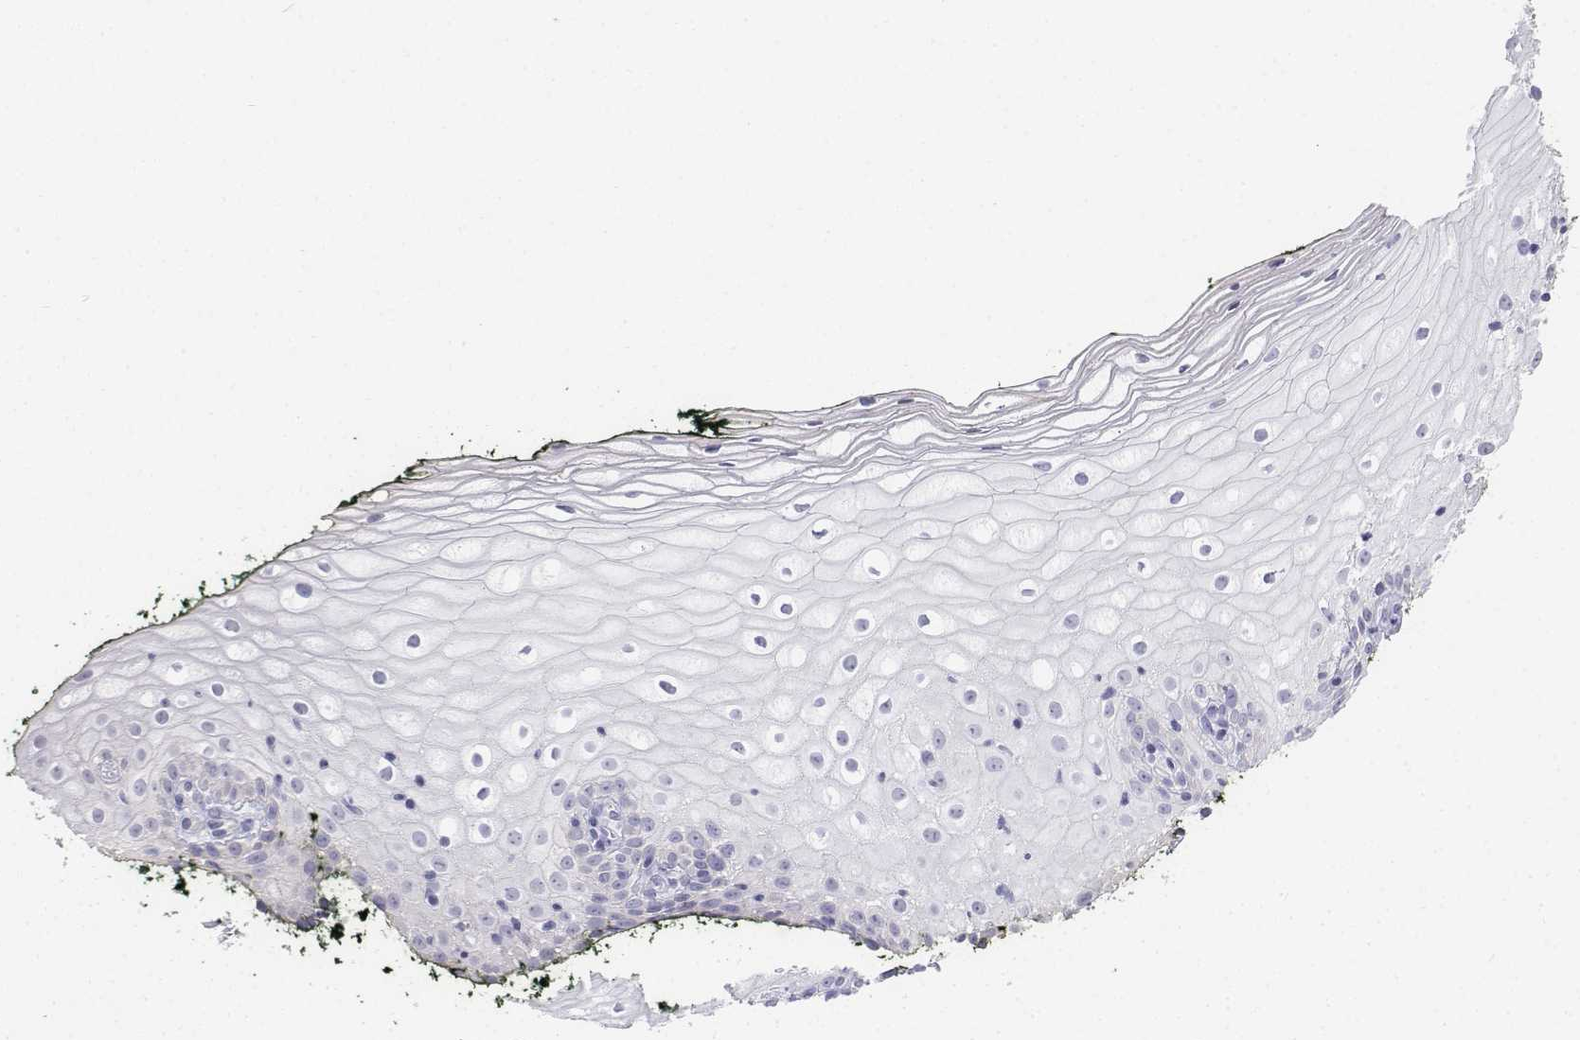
{"staining": {"intensity": "negative", "quantity": "none", "location": "none"}, "tissue": "vagina", "cell_type": "Squamous epithelial cells", "image_type": "normal", "snomed": [{"axis": "morphology", "description": "Normal tissue, NOS"}, {"axis": "topography", "description": "Vagina"}], "caption": "Immunohistochemistry histopathology image of unremarkable vagina stained for a protein (brown), which demonstrates no expression in squamous epithelial cells.", "gene": "LGSN", "patient": {"sex": "female", "age": 47}}